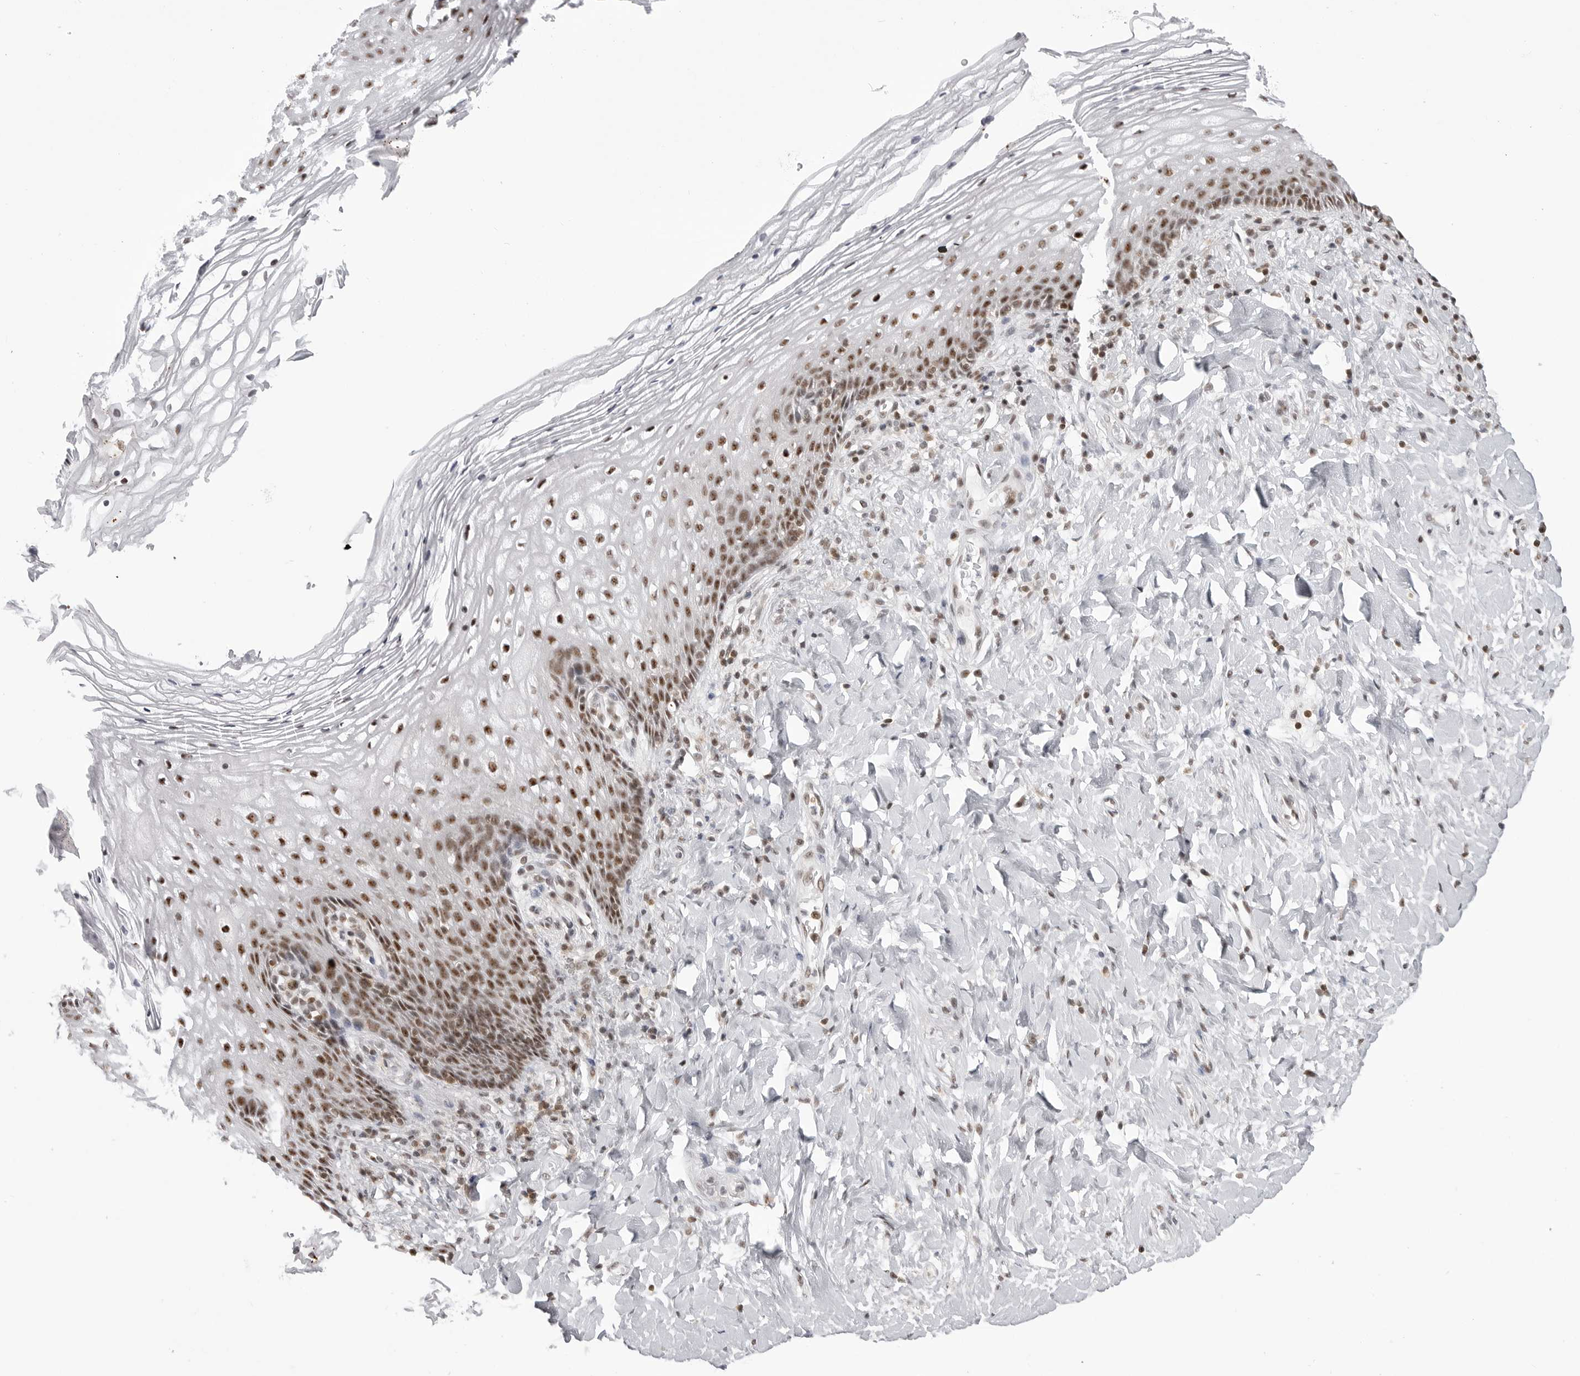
{"staining": {"intensity": "moderate", "quantity": ">75%", "location": "nuclear"}, "tissue": "vagina", "cell_type": "Squamous epithelial cells", "image_type": "normal", "snomed": [{"axis": "morphology", "description": "Normal tissue, NOS"}, {"axis": "topography", "description": "Vagina"}], "caption": "This histopathology image displays immunohistochemistry staining of unremarkable vagina, with medium moderate nuclear positivity in approximately >75% of squamous epithelial cells.", "gene": "WRAP53", "patient": {"sex": "female", "age": 60}}